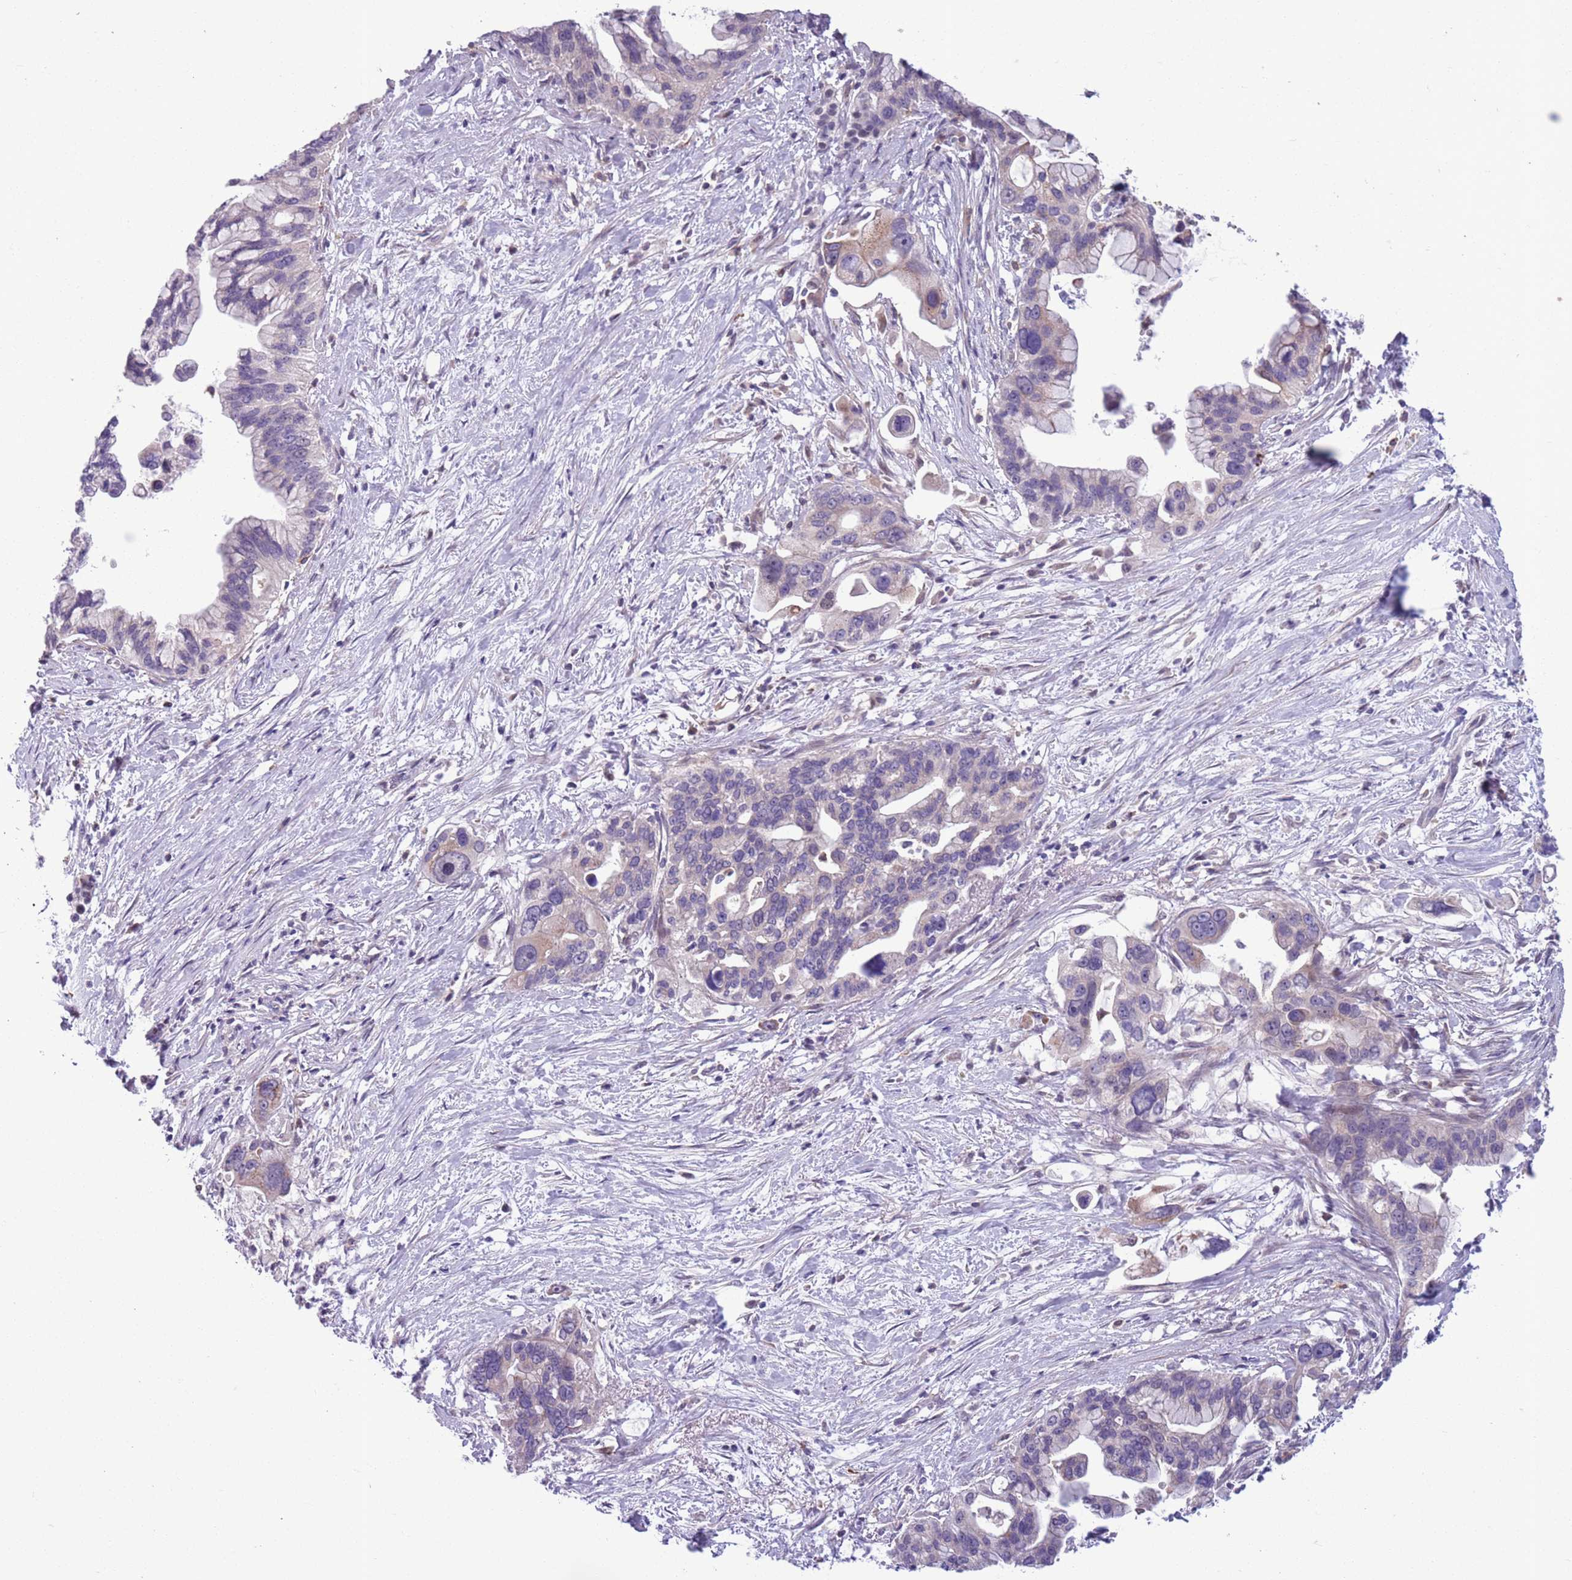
{"staining": {"intensity": "negative", "quantity": "none", "location": "none"}, "tissue": "pancreatic cancer", "cell_type": "Tumor cells", "image_type": "cancer", "snomed": [{"axis": "morphology", "description": "Adenocarcinoma, NOS"}, {"axis": "topography", "description": "Pancreas"}], "caption": "Tumor cells are negative for protein expression in human pancreatic adenocarcinoma.", "gene": "JAML", "patient": {"sex": "female", "age": 83}}